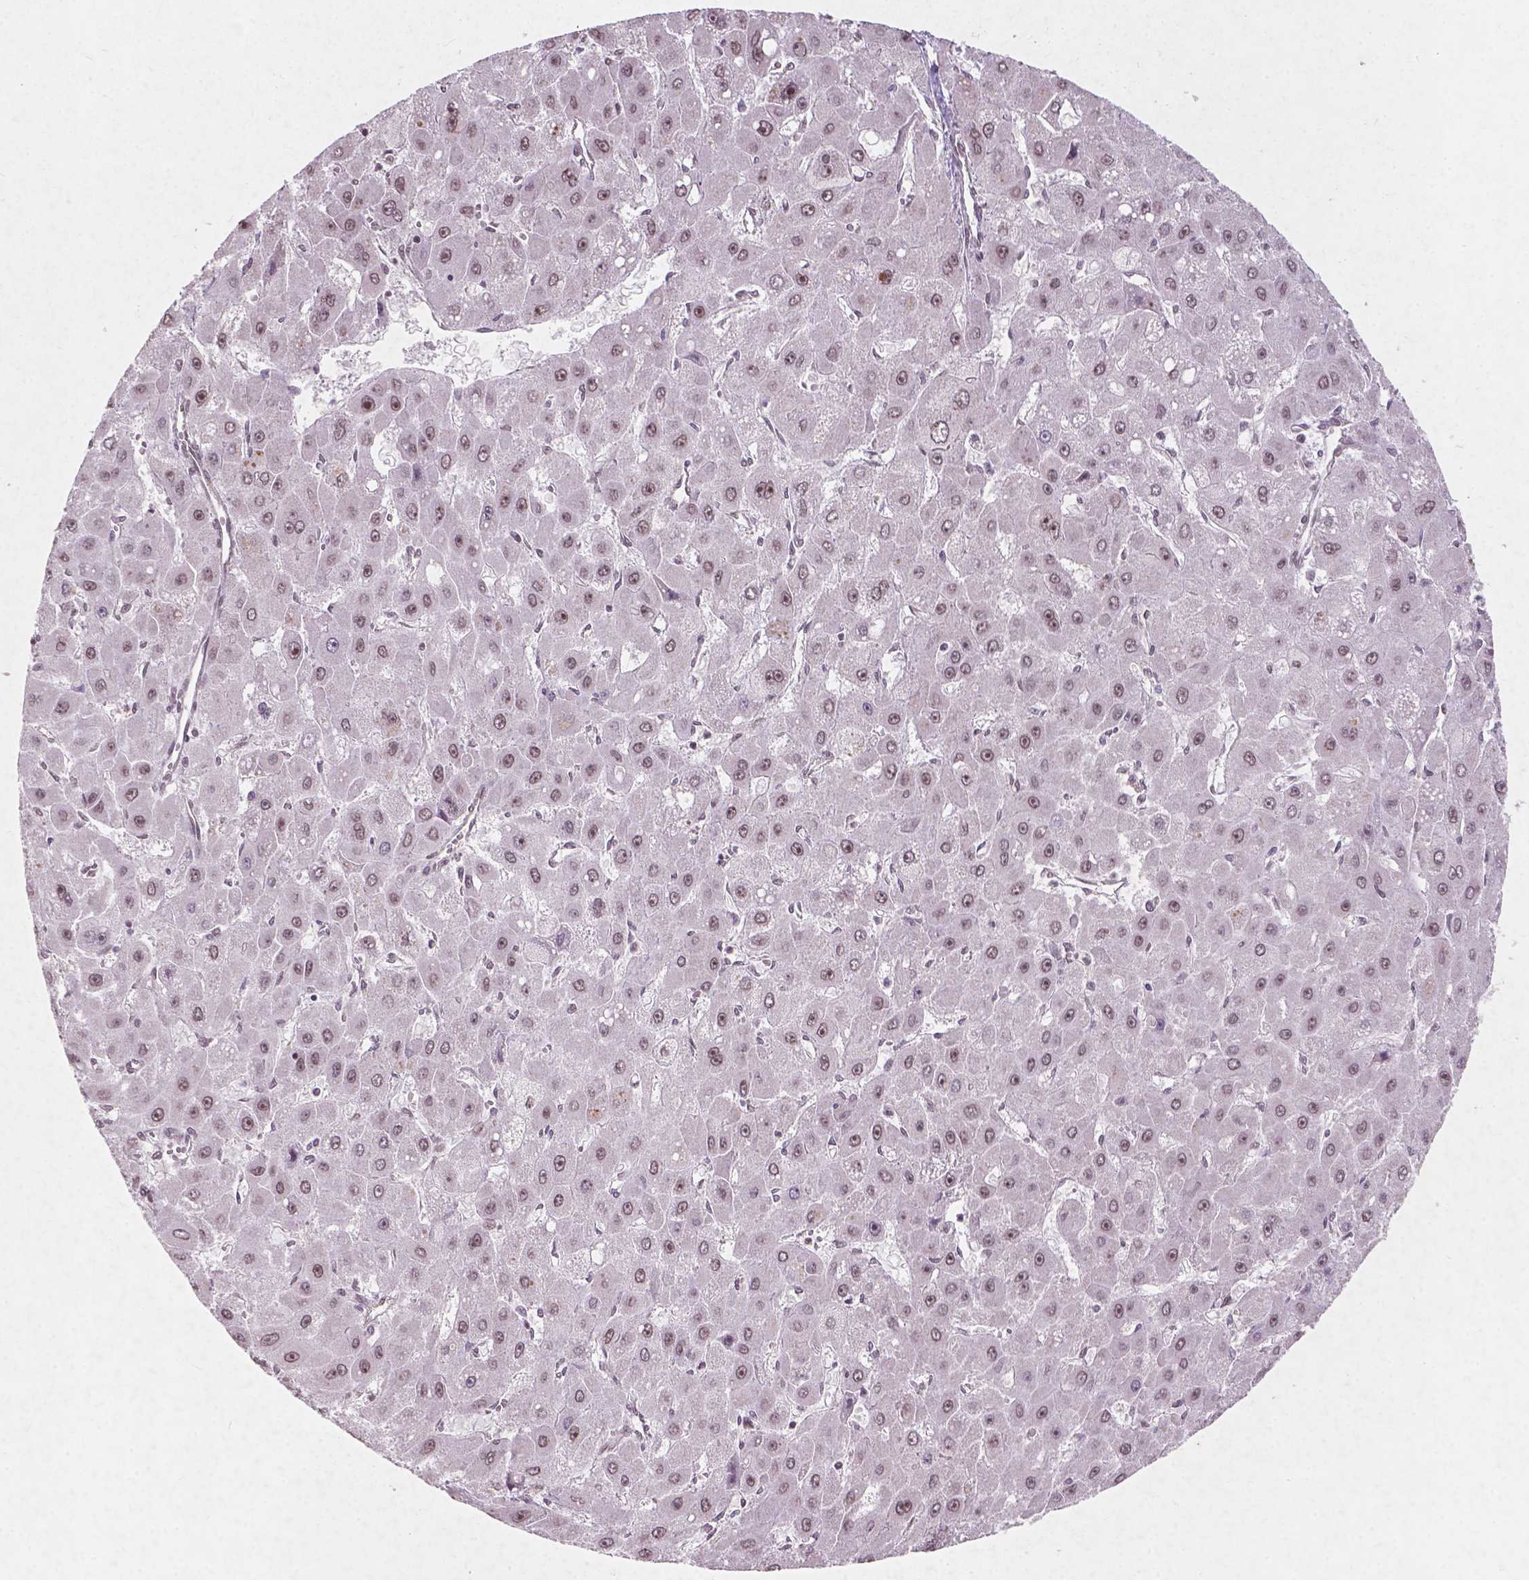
{"staining": {"intensity": "moderate", "quantity": "25%-75%", "location": "nuclear"}, "tissue": "liver cancer", "cell_type": "Tumor cells", "image_type": "cancer", "snomed": [{"axis": "morphology", "description": "Carcinoma, Hepatocellular, NOS"}, {"axis": "topography", "description": "Liver"}], "caption": "Immunohistochemistry (IHC) photomicrograph of neoplastic tissue: human liver cancer (hepatocellular carcinoma) stained using immunohistochemistry (IHC) reveals medium levels of moderate protein expression localized specifically in the nuclear of tumor cells, appearing as a nuclear brown color.", "gene": "SMAD2", "patient": {"sex": "female", "age": 25}}